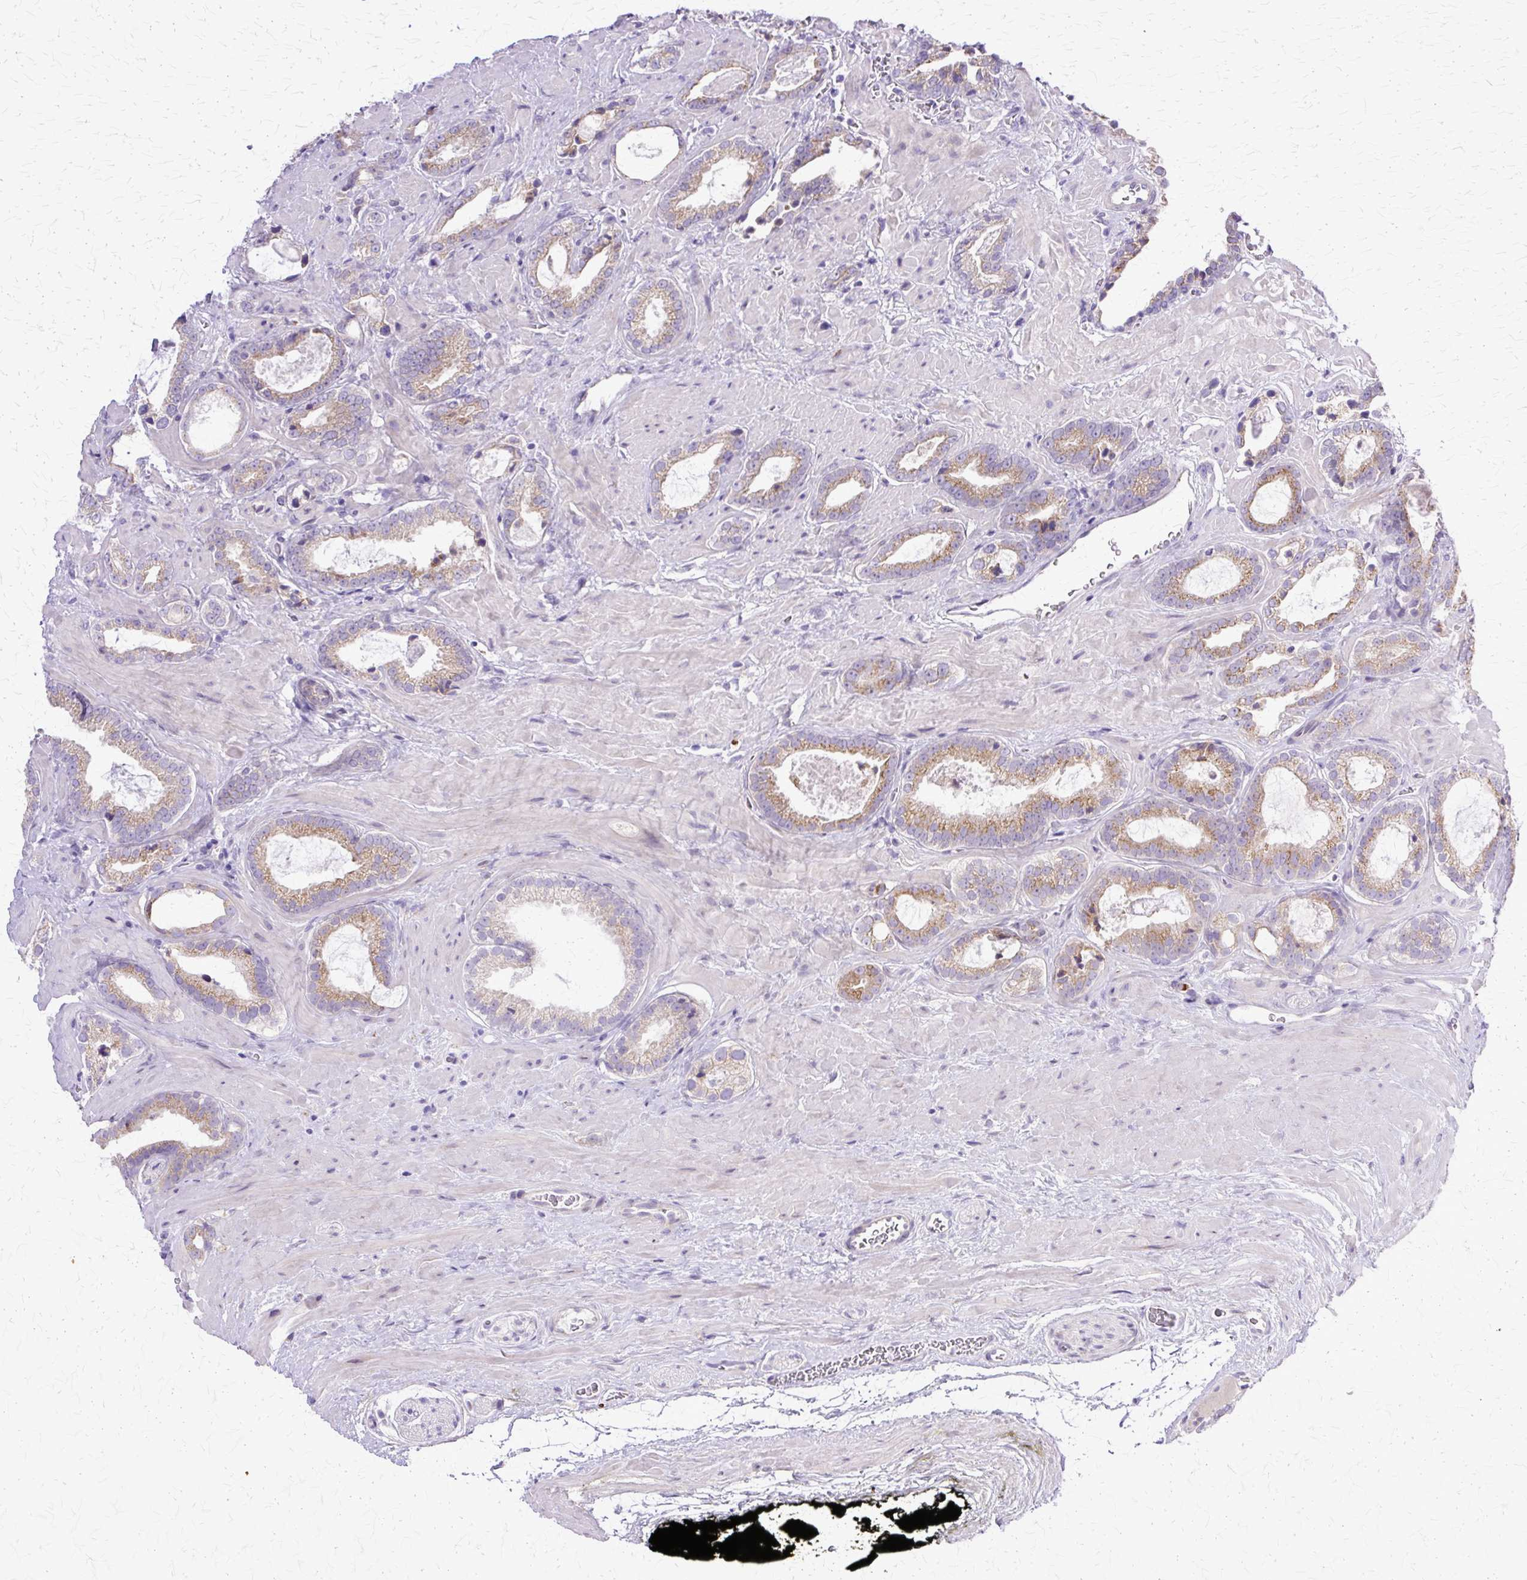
{"staining": {"intensity": "moderate", "quantity": ">75%", "location": "cytoplasmic/membranous"}, "tissue": "prostate cancer", "cell_type": "Tumor cells", "image_type": "cancer", "snomed": [{"axis": "morphology", "description": "Adenocarcinoma, Low grade"}, {"axis": "topography", "description": "Prostate"}], "caption": "Brown immunohistochemical staining in prostate adenocarcinoma (low-grade) exhibits moderate cytoplasmic/membranous positivity in approximately >75% of tumor cells. Nuclei are stained in blue.", "gene": "TBC1D3G", "patient": {"sex": "male", "age": 62}}